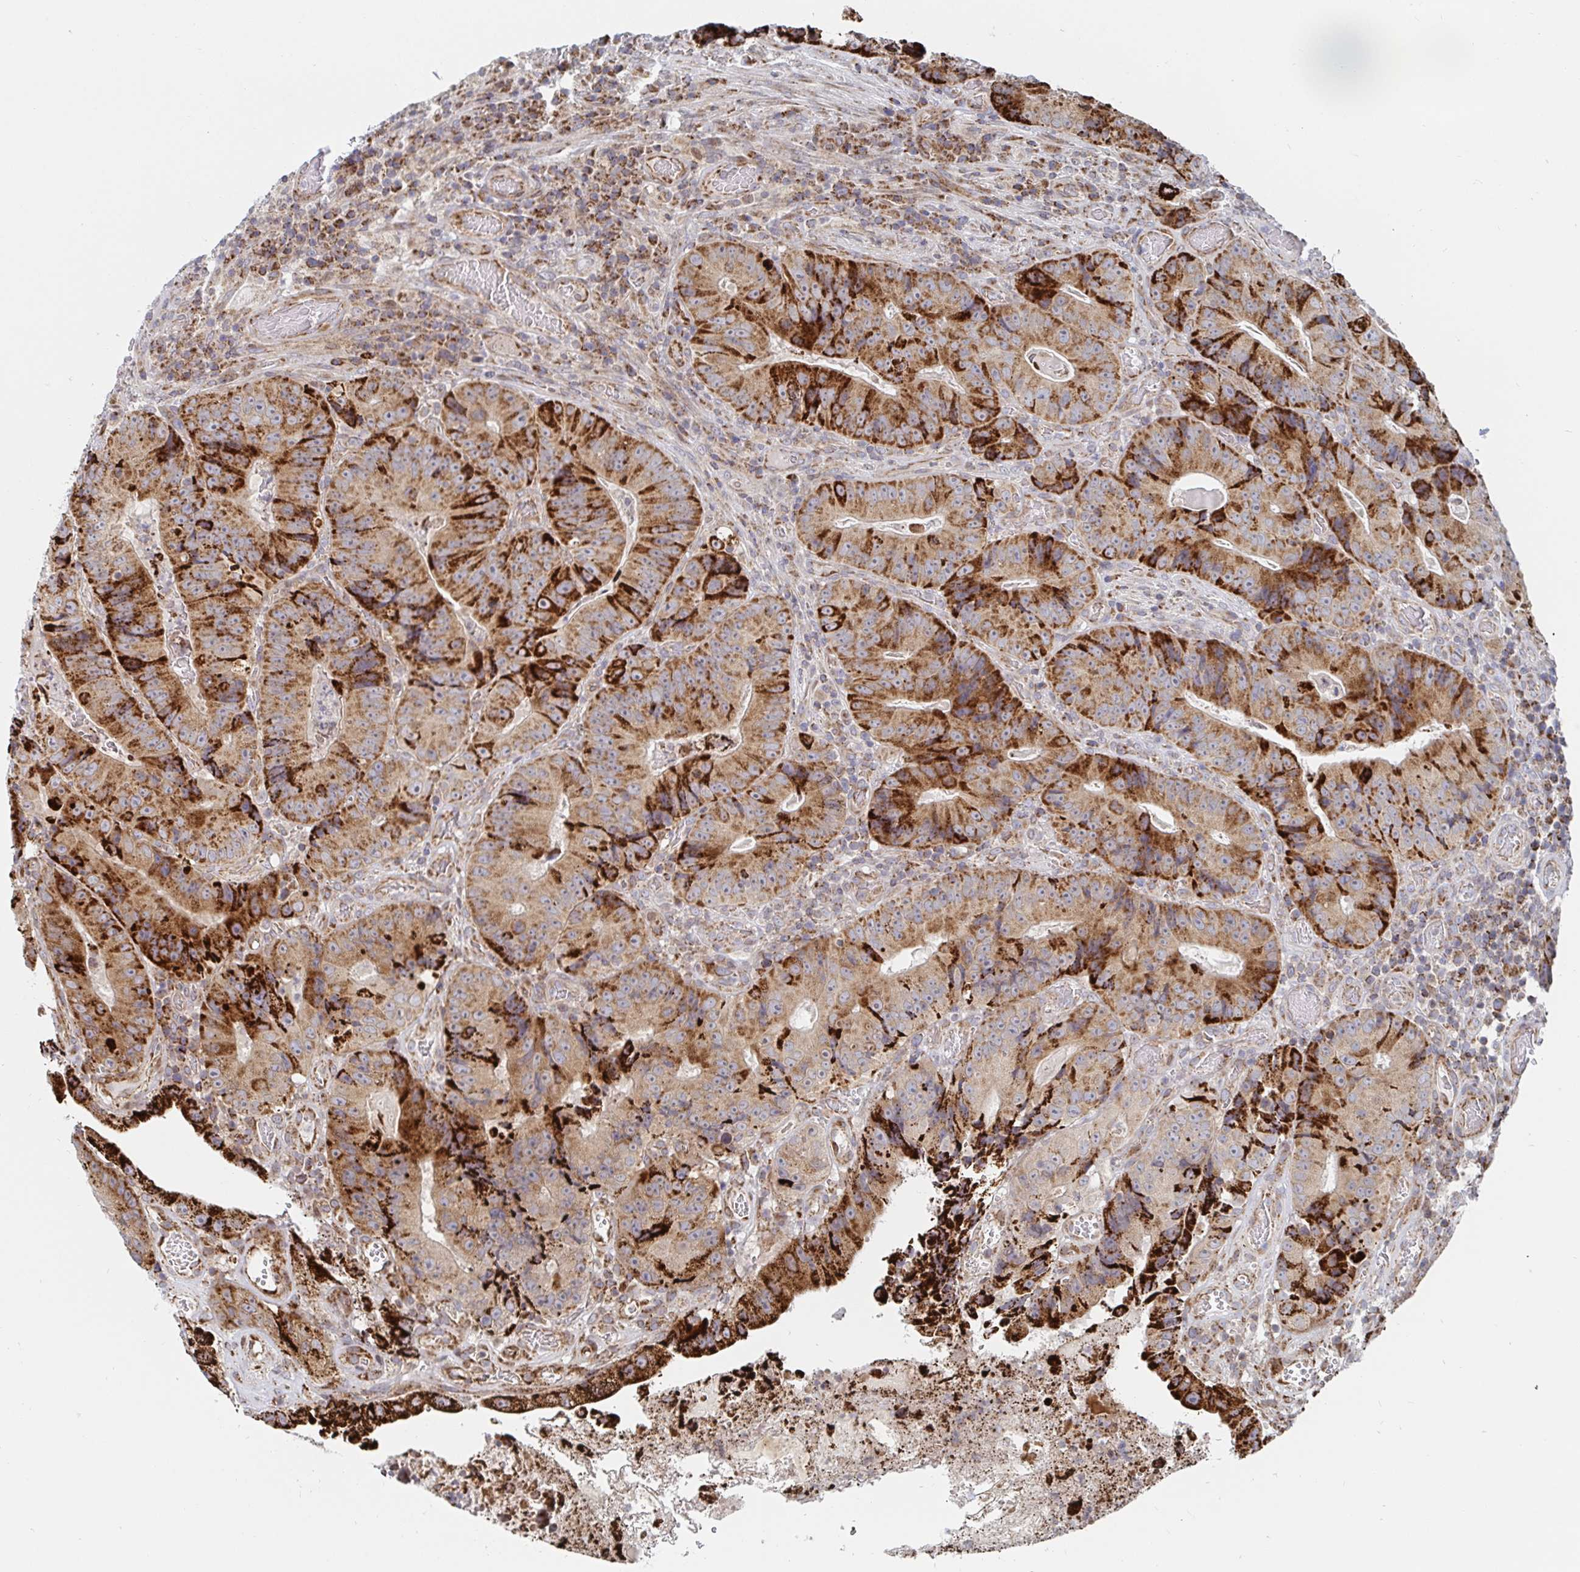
{"staining": {"intensity": "strong", "quantity": ">75%", "location": "cytoplasmic/membranous"}, "tissue": "colorectal cancer", "cell_type": "Tumor cells", "image_type": "cancer", "snomed": [{"axis": "morphology", "description": "Adenocarcinoma, NOS"}, {"axis": "topography", "description": "Colon"}], "caption": "Immunohistochemical staining of human adenocarcinoma (colorectal) exhibits strong cytoplasmic/membranous protein positivity in approximately >75% of tumor cells.", "gene": "STARD8", "patient": {"sex": "female", "age": 86}}